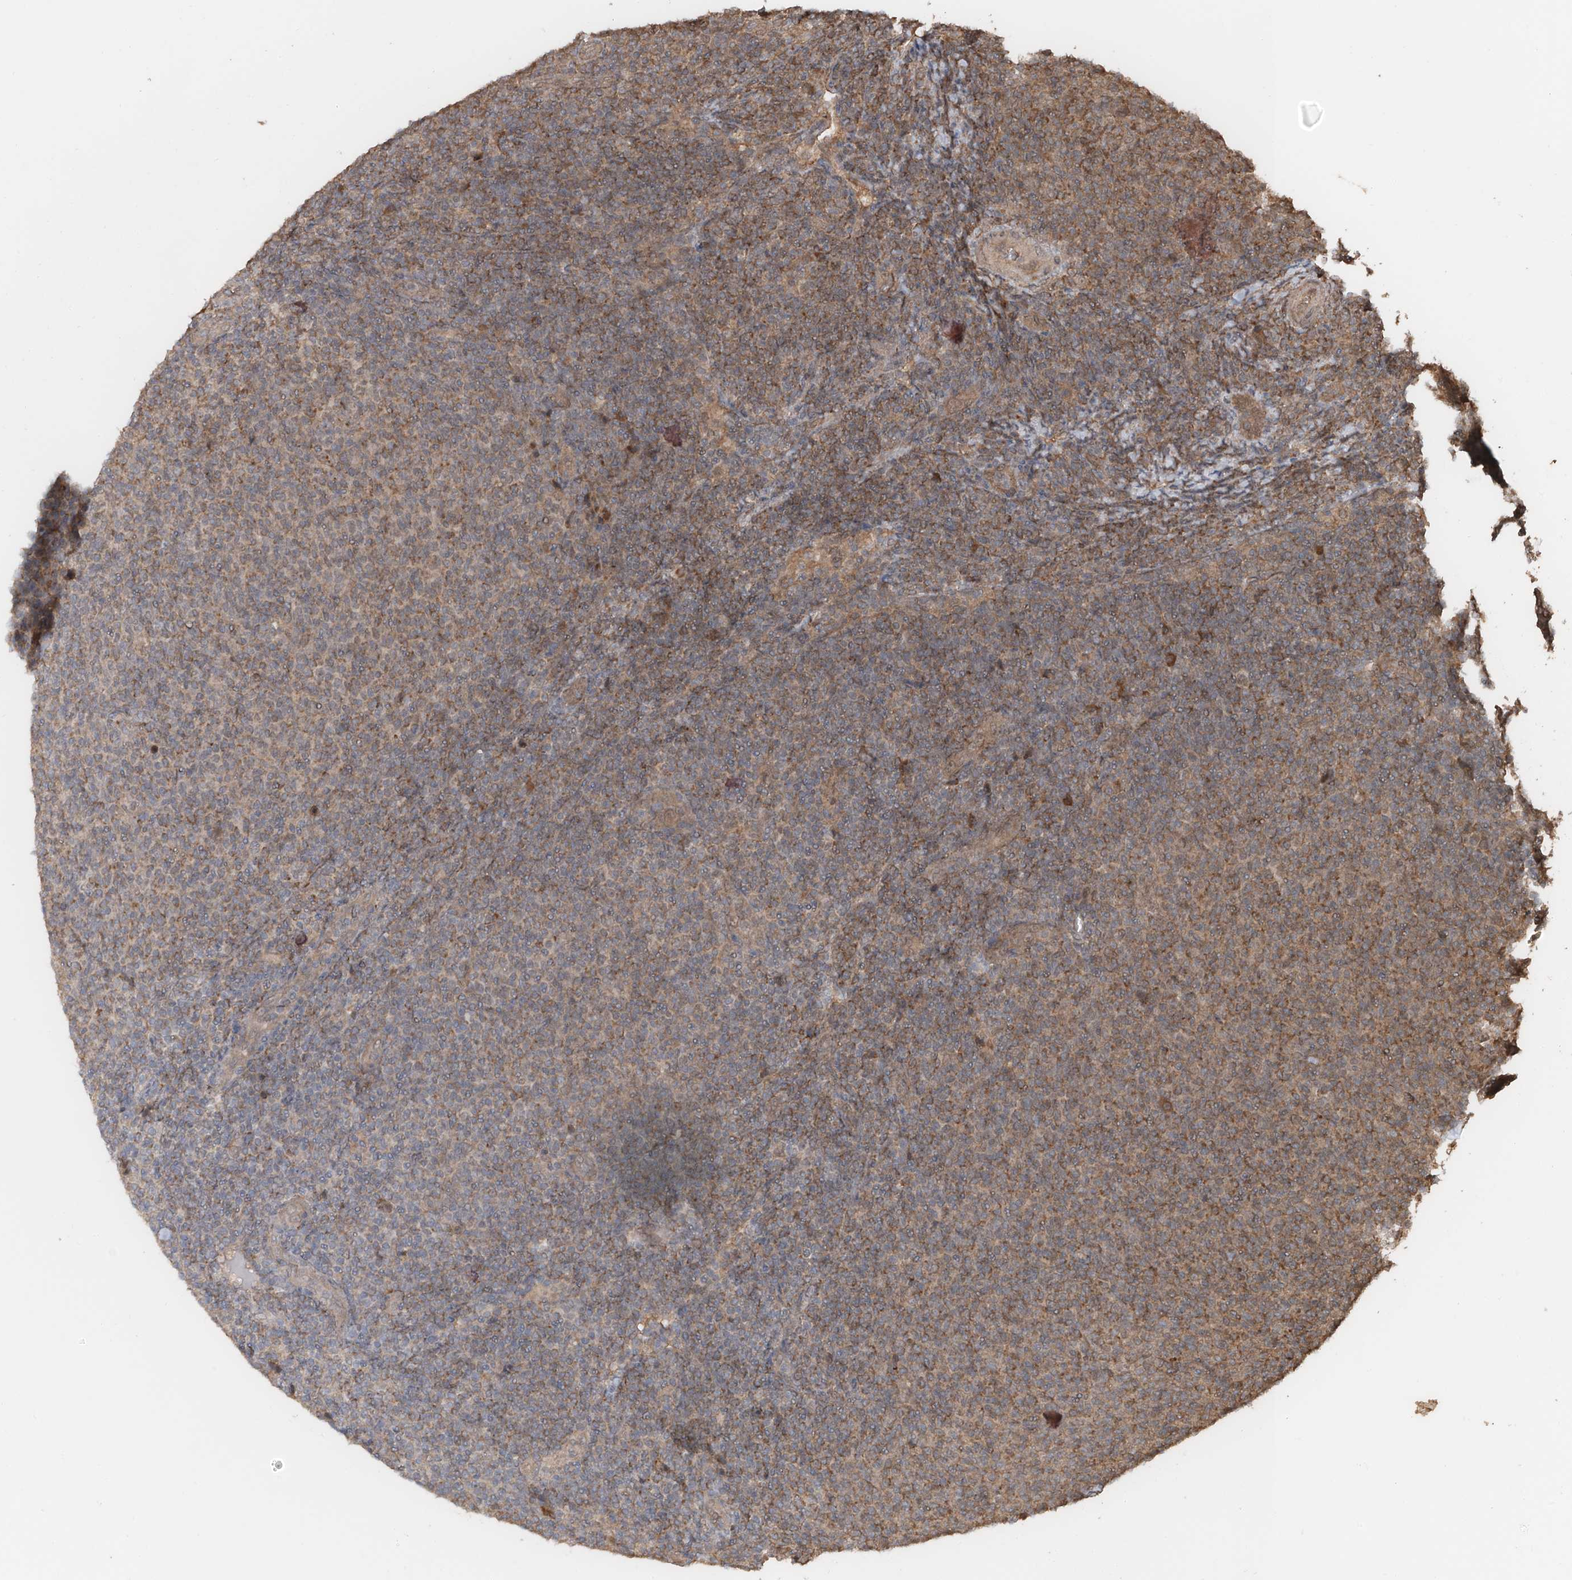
{"staining": {"intensity": "weak", "quantity": ">75%", "location": "cytoplasmic/membranous"}, "tissue": "lymphoma", "cell_type": "Tumor cells", "image_type": "cancer", "snomed": [{"axis": "morphology", "description": "Malignant lymphoma, non-Hodgkin's type, Low grade"}, {"axis": "topography", "description": "Lymph node"}], "caption": "Immunohistochemical staining of lymphoma demonstrates low levels of weak cytoplasmic/membranous staining in approximately >75% of tumor cells.", "gene": "FAM135A", "patient": {"sex": "male", "age": 66}}